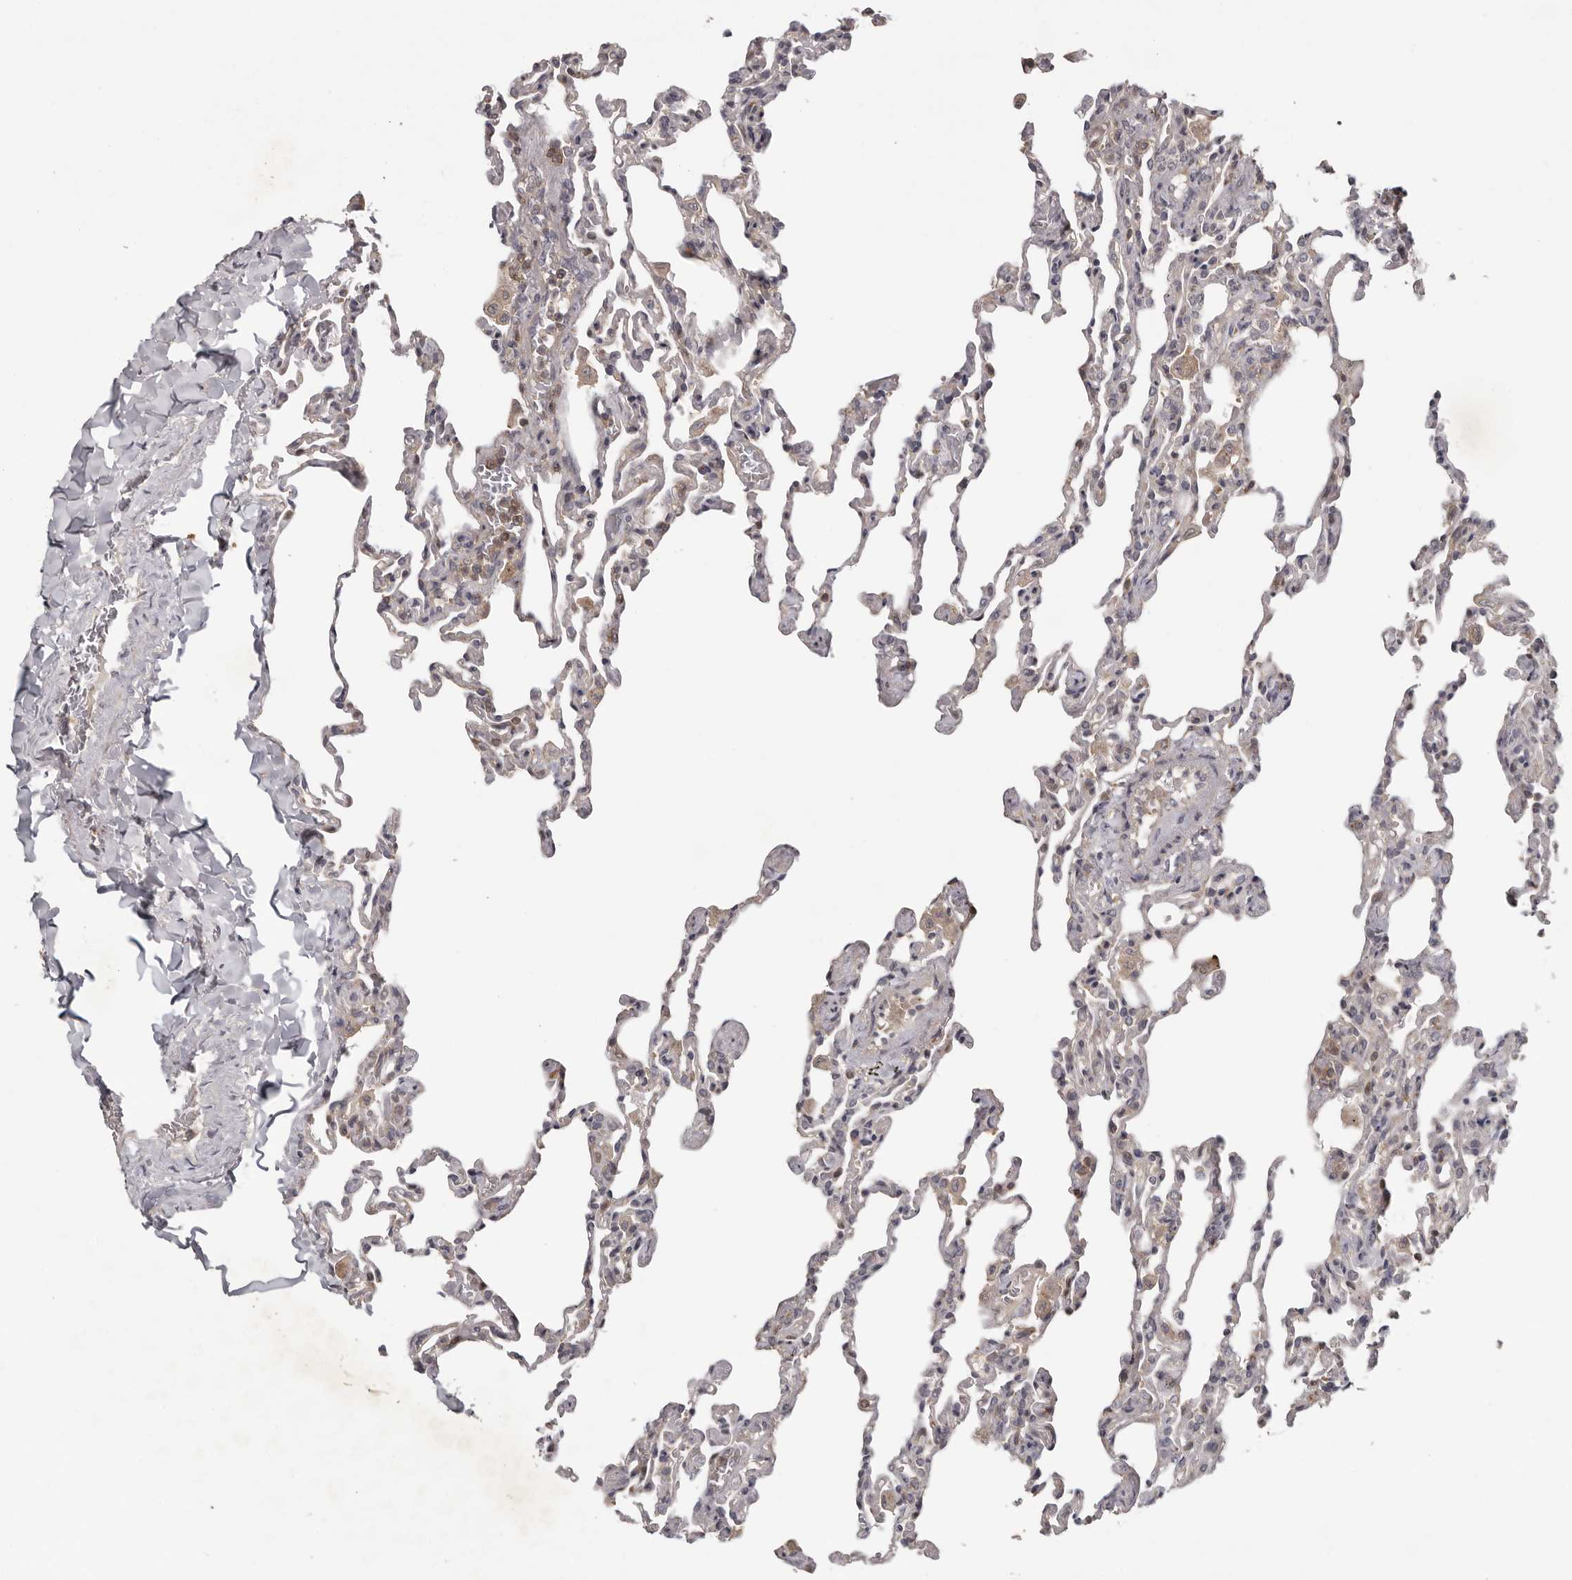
{"staining": {"intensity": "negative", "quantity": "none", "location": "none"}, "tissue": "lung", "cell_type": "Alveolar cells", "image_type": "normal", "snomed": [{"axis": "morphology", "description": "Normal tissue, NOS"}, {"axis": "topography", "description": "Lung"}], "caption": "Immunohistochemical staining of unremarkable human lung exhibits no significant positivity in alveolar cells.", "gene": "ANKRD44", "patient": {"sex": "male", "age": 20}}